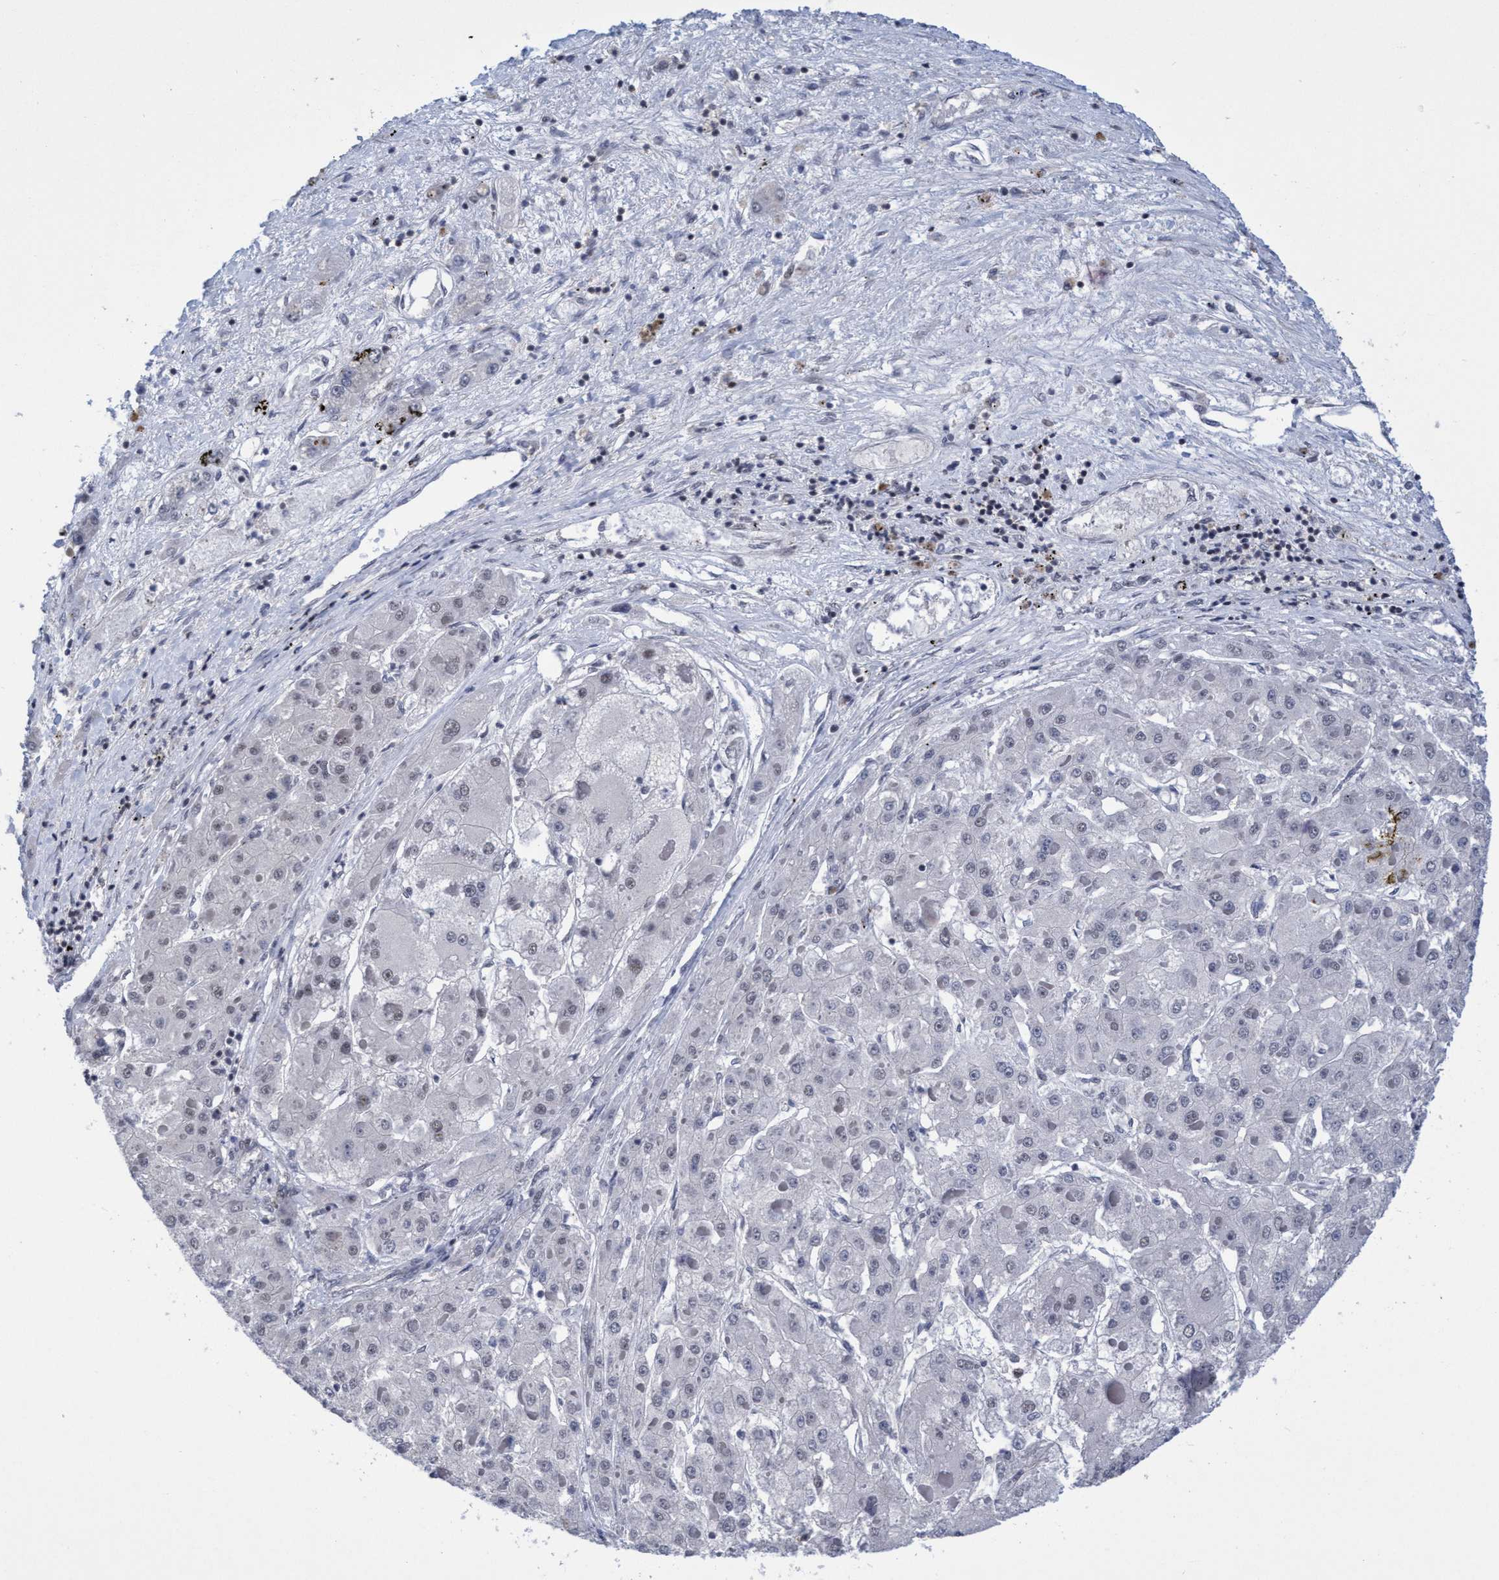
{"staining": {"intensity": "negative", "quantity": "none", "location": "none"}, "tissue": "liver cancer", "cell_type": "Tumor cells", "image_type": "cancer", "snomed": [{"axis": "morphology", "description": "Carcinoma, Hepatocellular, NOS"}, {"axis": "topography", "description": "Liver"}], "caption": "DAB immunohistochemical staining of liver cancer shows no significant staining in tumor cells.", "gene": "C9orf78", "patient": {"sex": "female", "age": 73}}